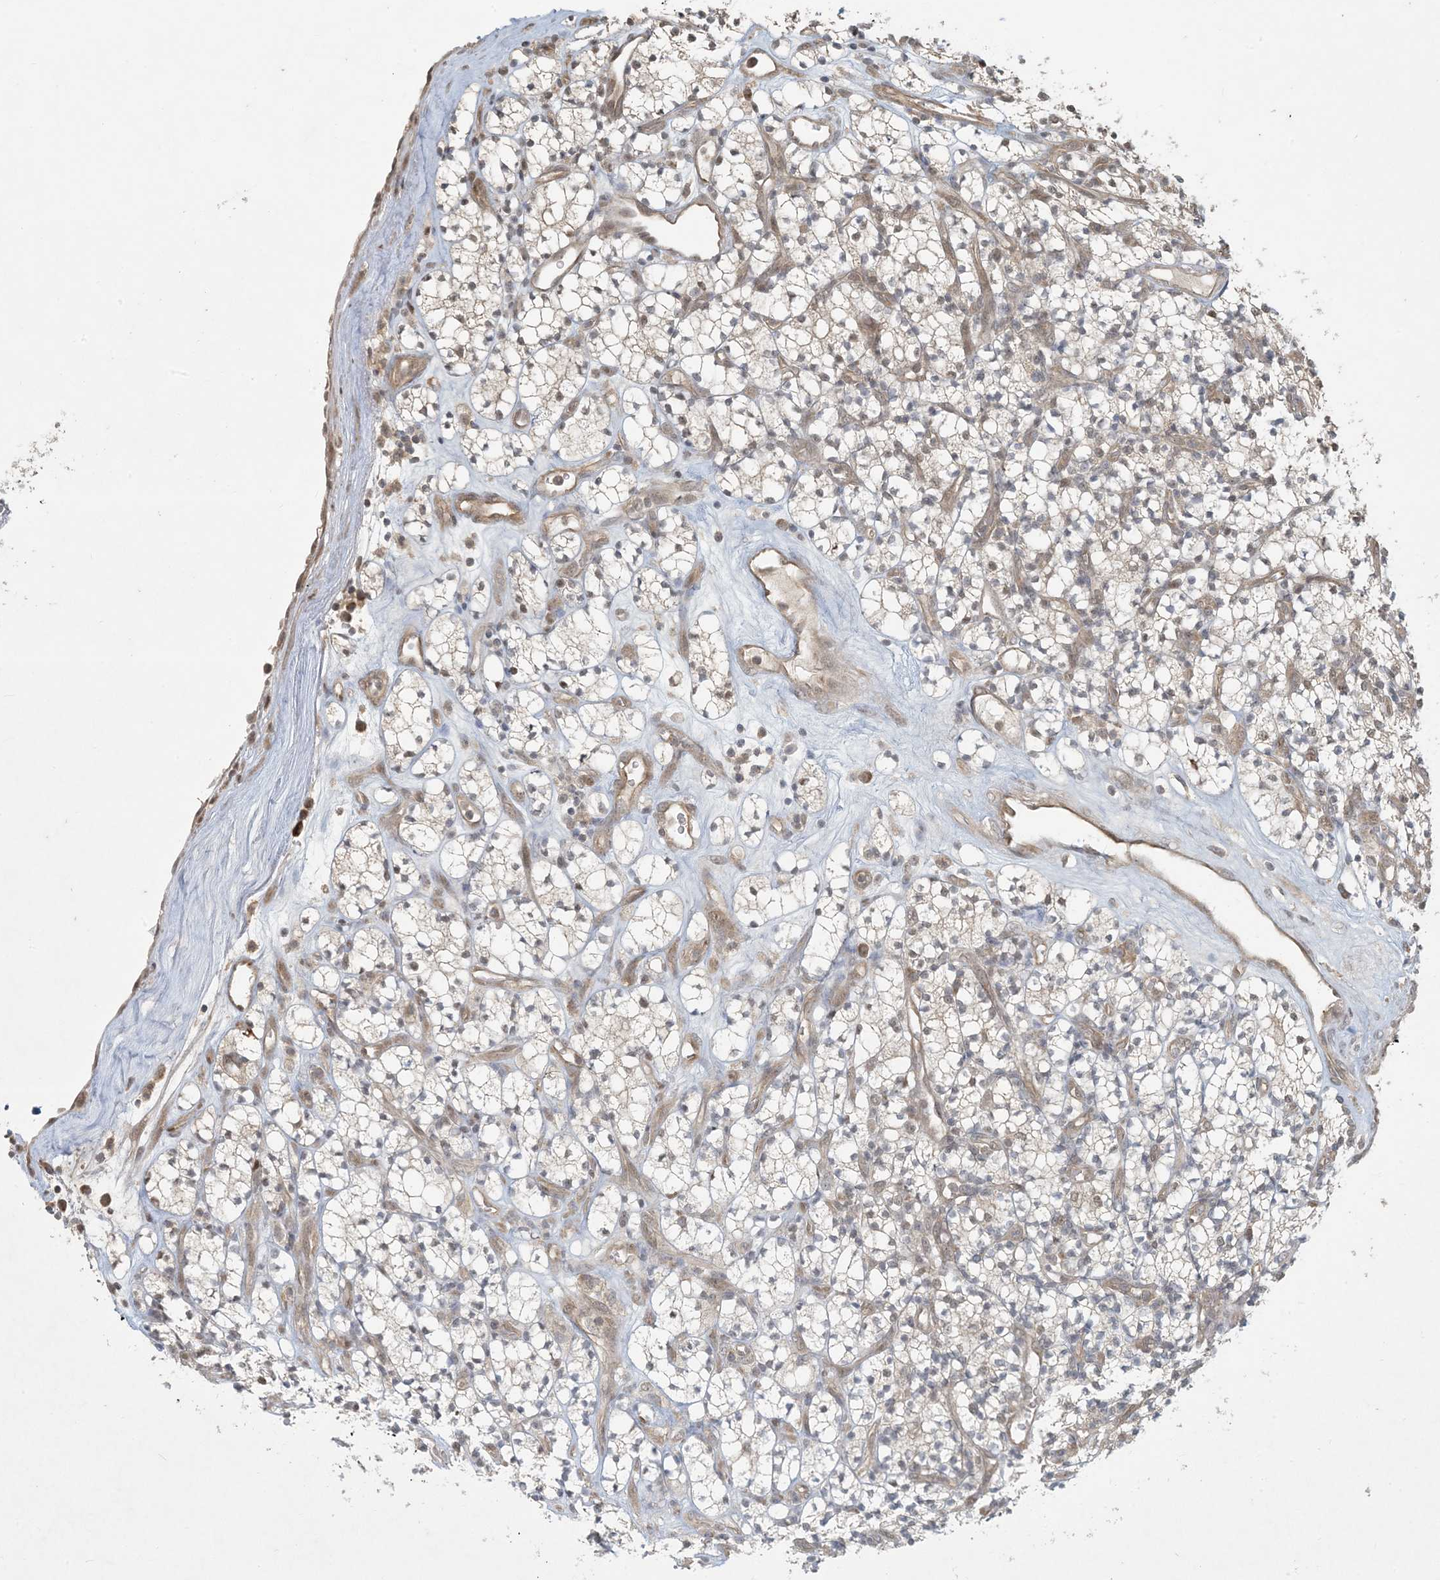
{"staining": {"intensity": "weak", "quantity": "25%-75%", "location": "cytoplasmic/membranous"}, "tissue": "renal cancer", "cell_type": "Tumor cells", "image_type": "cancer", "snomed": [{"axis": "morphology", "description": "Adenocarcinoma, NOS"}, {"axis": "topography", "description": "Kidney"}], "caption": "The histopathology image reveals immunohistochemical staining of renal cancer. There is weak cytoplasmic/membranous expression is identified in about 25%-75% of tumor cells.", "gene": "BCORL1", "patient": {"sex": "male", "age": 77}}